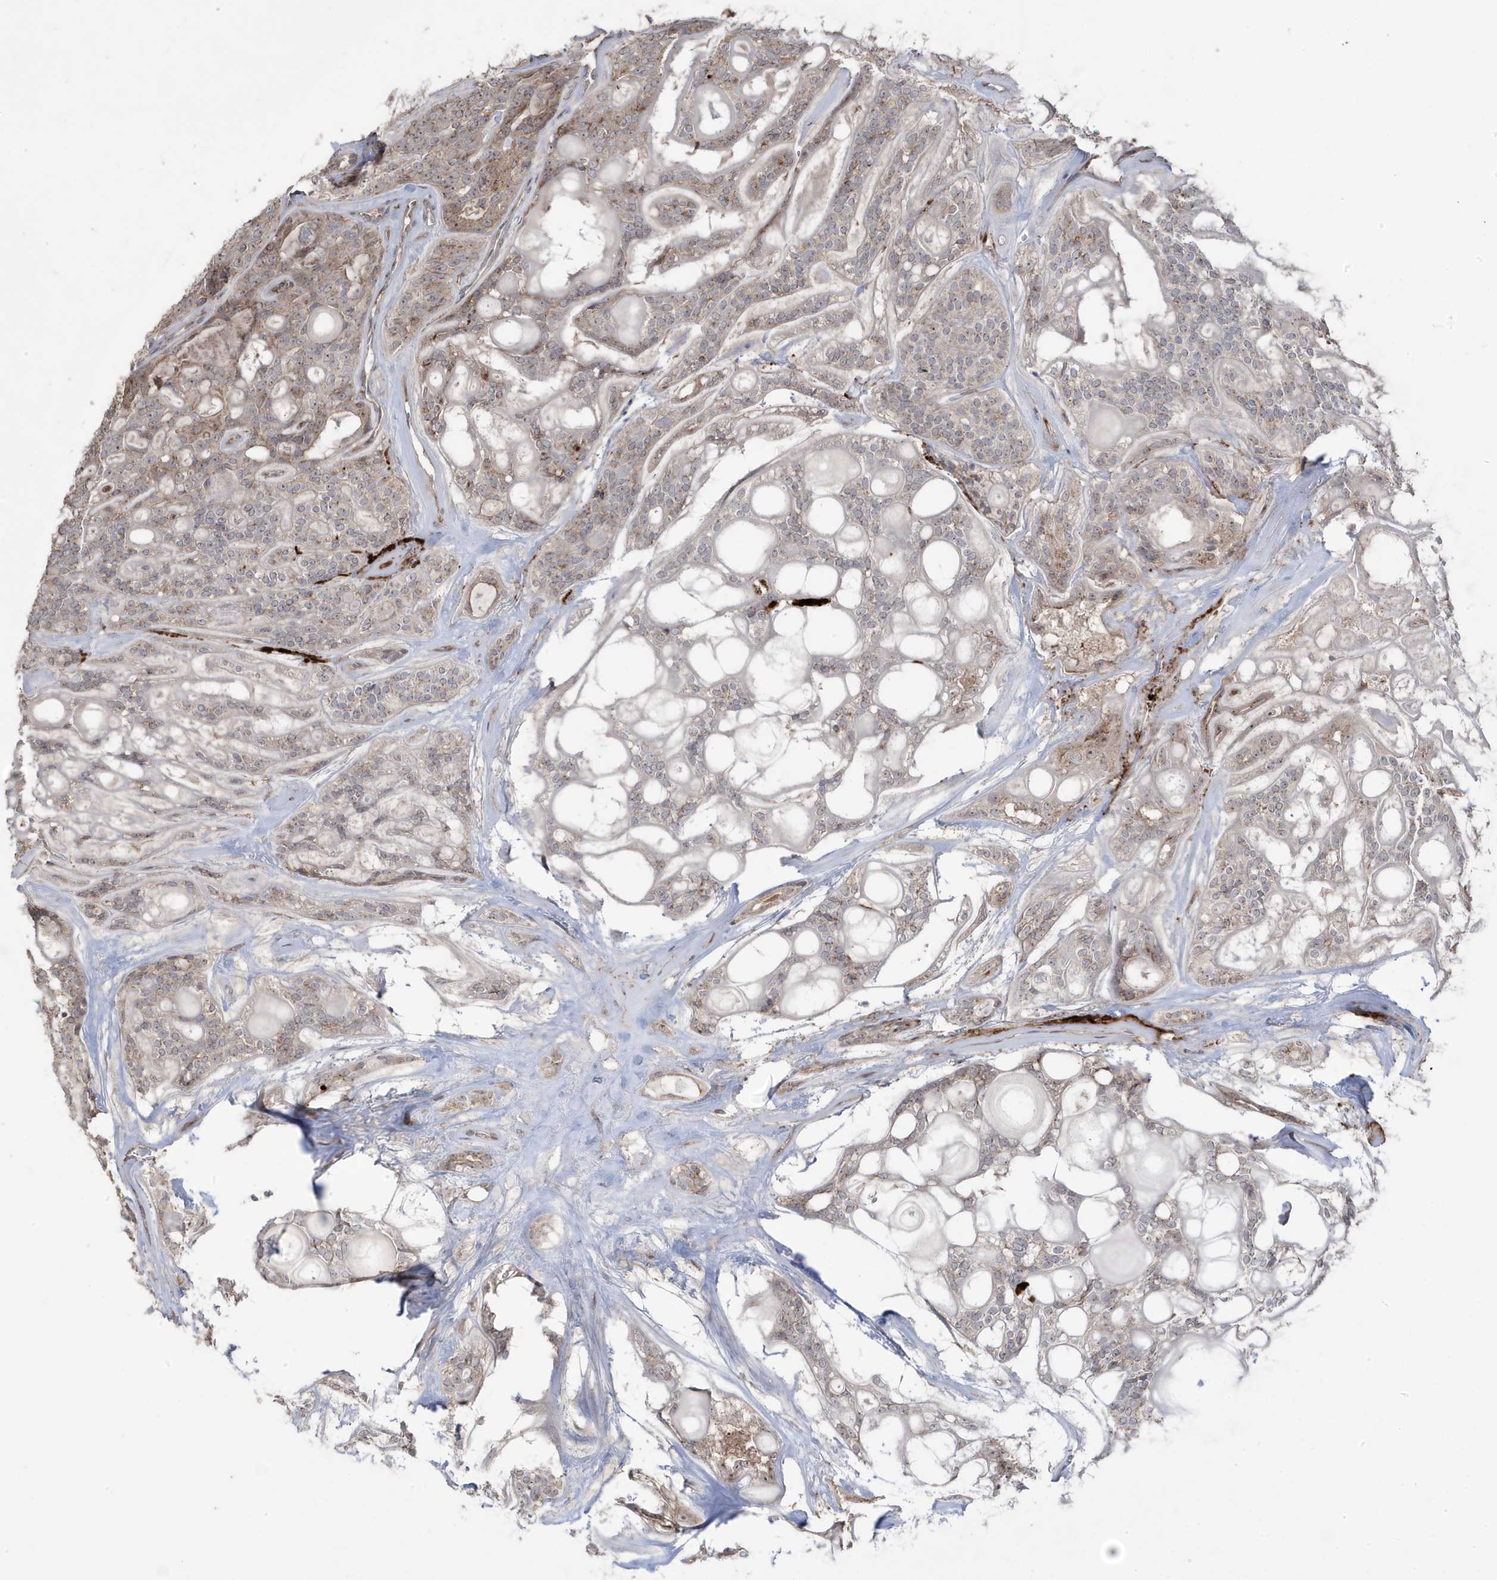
{"staining": {"intensity": "weak", "quantity": "<25%", "location": "cytoplasmic/membranous"}, "tissue": "head and neck cancer", "cell_type": "Tumor cells", "image_type": "cancer", "snomed": [{"axis": "morphology", "description": "Adenocarcinoma, NOS"}, {"axis": "topography", "description": "Head-Neck"}], "caption": "This image is of adenocarcinoma (head and neck) stained with IHC to label a protein in brown with the nuclei are counter-stained blue. There is no staining in tumor cells.", "gene": "CETN3", "patient": {"sex": "male", "age": 66}}